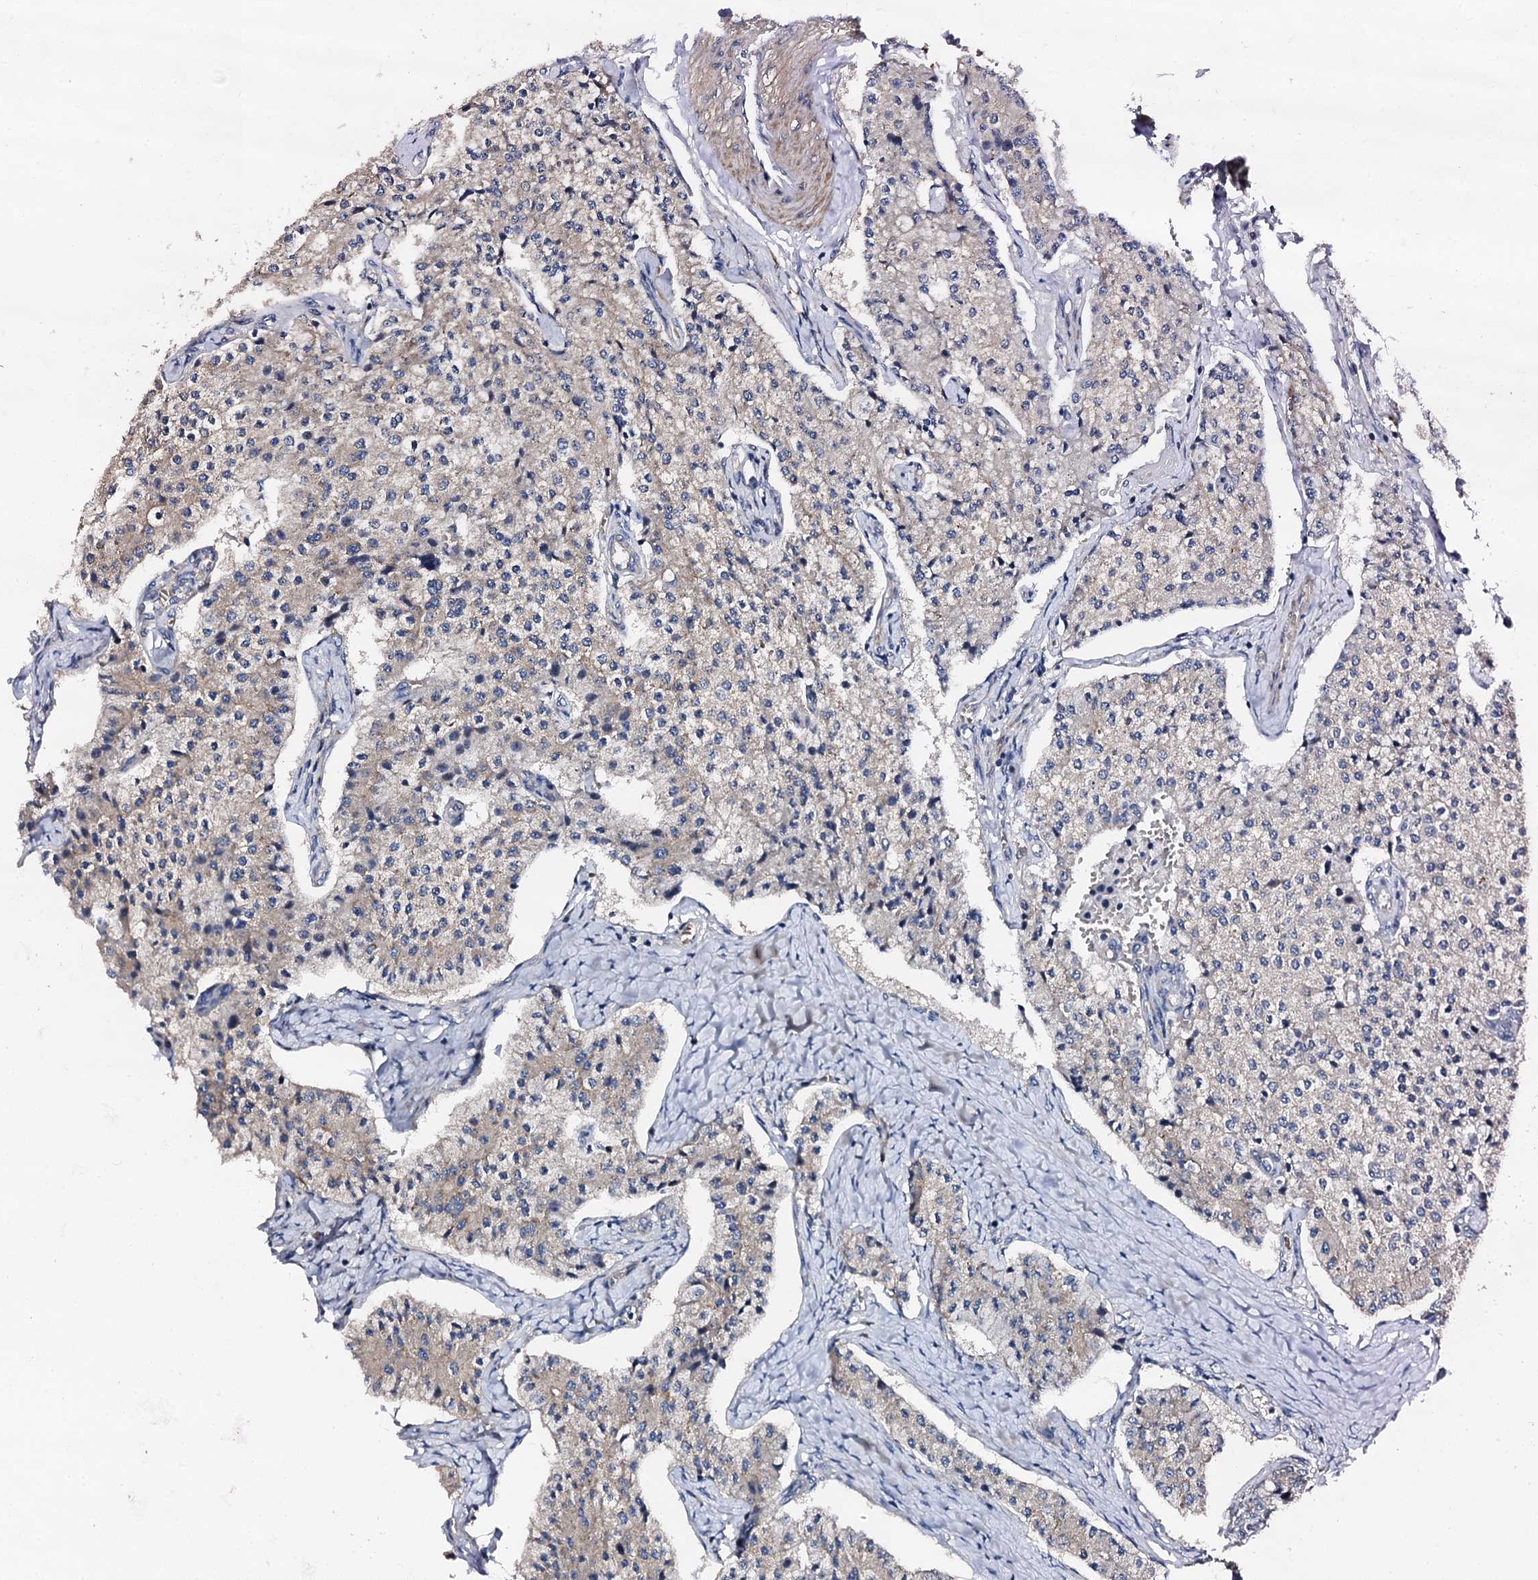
{"staining": {"intensity": "weak", "quantity": "25%-75%", "location": "cytoplasmic/membranous"}, "tissue": "carcinoid", "cell_type": "Tumor cells", "image_type": "cancer", "snomed": [{"axis": "morphology", "description": "Carcinoid, malignant, NOS"}, {"axis": "topography", "description": "Colon"}], "caption": "IHC photomicrograph of neoplastic tissue: human carcinoid (malignant) stained using IHC exhibits low levels of weak protein expression localized specifically in the cytoplasmic/membranous of tumor cells, appearing as a cytoplasmic/membranous brown color.", "gene": "GFOD2", "patient": {"sex": "female", "age": 52}}